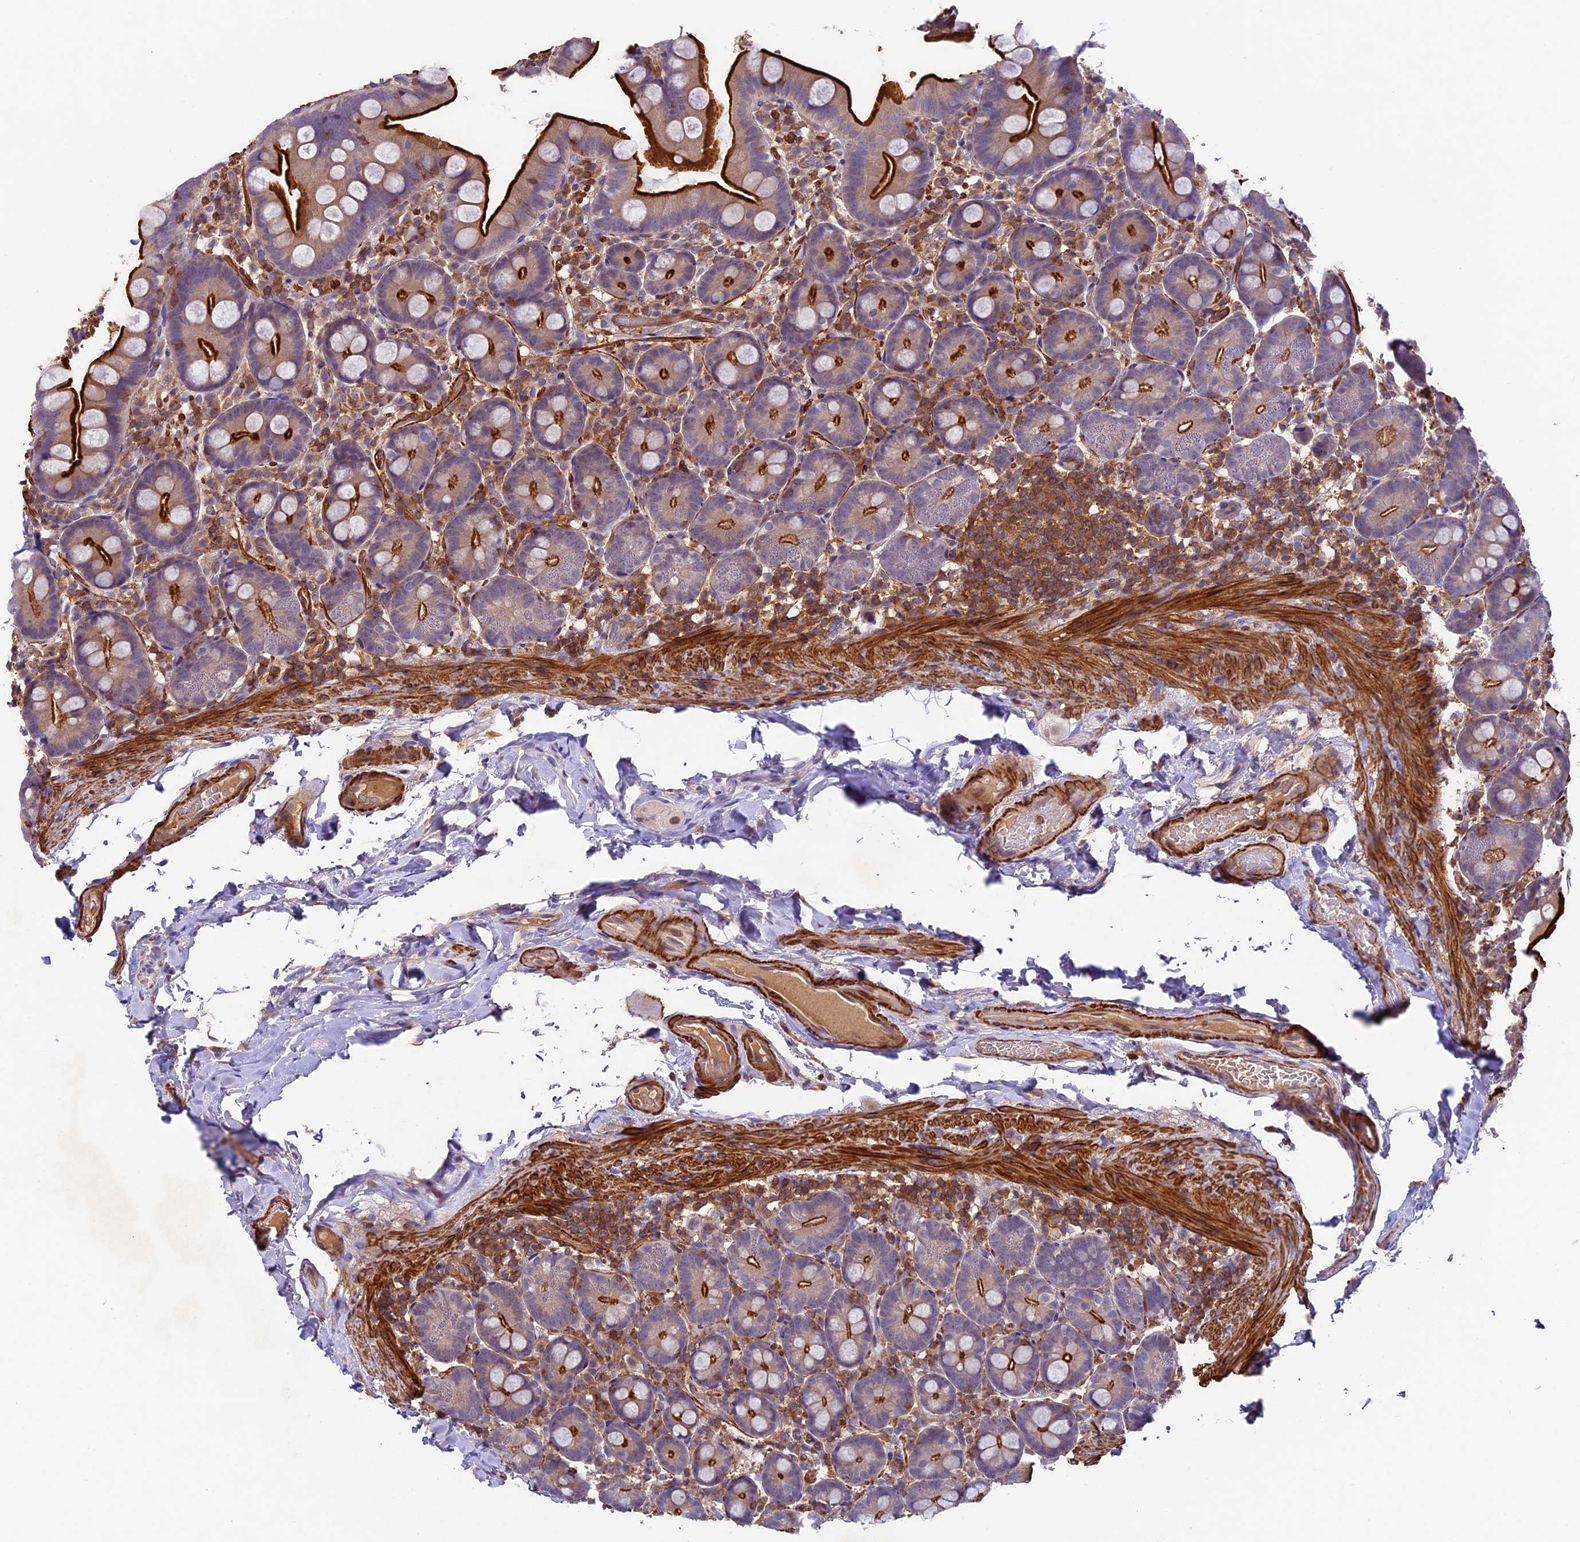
{"staining": {"intensity": "strong", "quantity": "25%-75%", "location": "cytoplasmic/membranous"}, "tissue": "small intestine", "cell_type": "Glandular cells", "image_type": "normal", "snomed": [{"axis": "morphology", "description": "Normal tissue, NOS"}, {"axis": "topography", "description": "Small intestine"}], "caption": "Brown immunohistochemical staining in unremarkable human small intestine displays strong cytoplasmic/membranous expression in about 25%-75% of glandular cells.", "gene": "TBC1D1", "patient": {"sex": "female", "age": 68}}